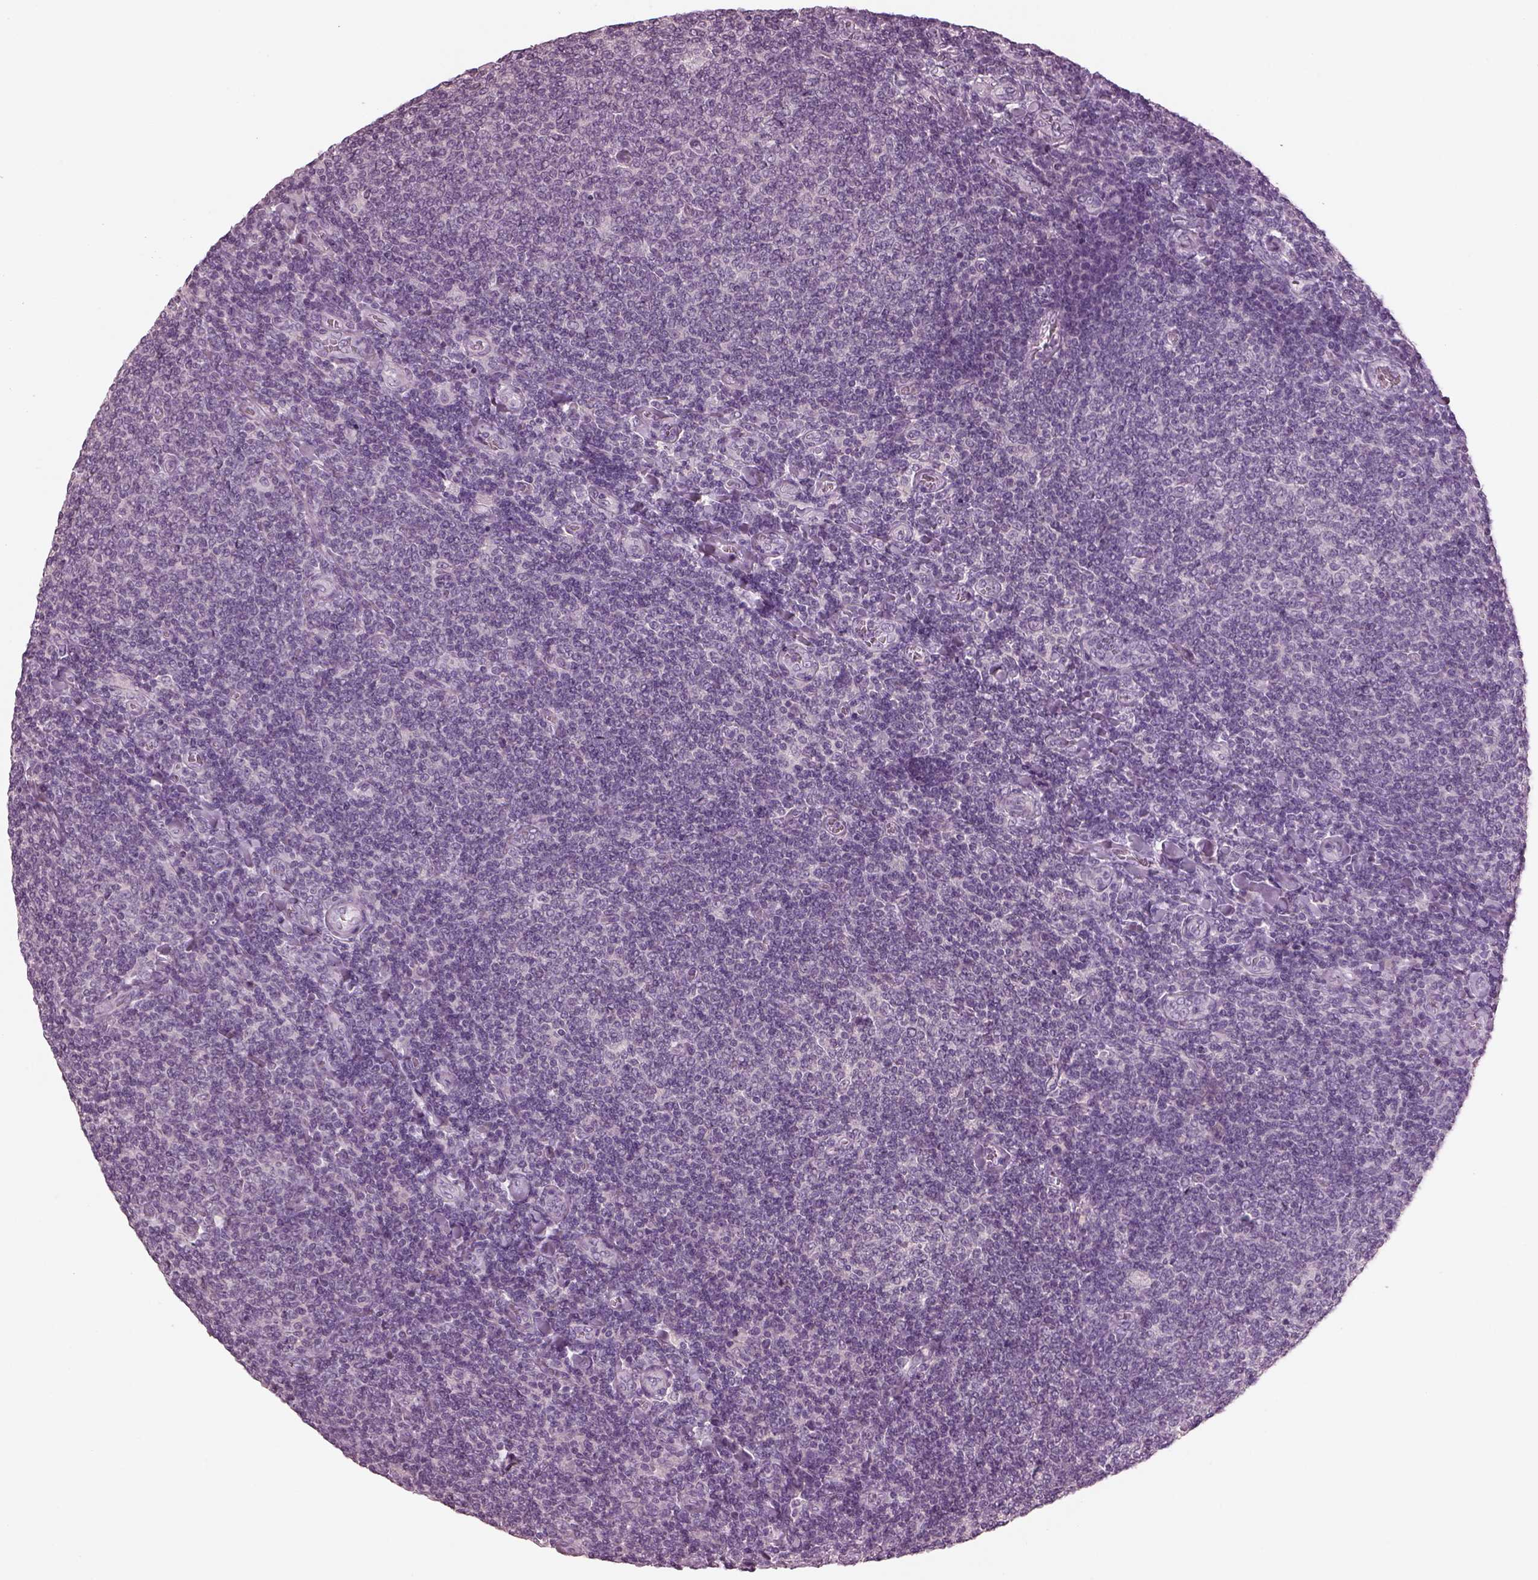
{"staining": {"intensity": "negative", "quantity": "none", "location": "none"}, "tissue": "lymphoma", "cell_type": "Tumor cells", "image_type": "cancer", "snomed": [{"axis": "morphology", "description": "Malignant lymphoma, non-Hodgkin's type, Low grade"}, {"axis": "topography", "description": "Lymph node"}], "caption": "DAB (3,3'-diaminobenzidine) immunohistochemical staining of low-grade malignant lymphoma, non-Hodgkin's type exhibits no significant expression in tumor cells.", "gene": "PACRG", "patient": {"sex": "male", "age": 52}}